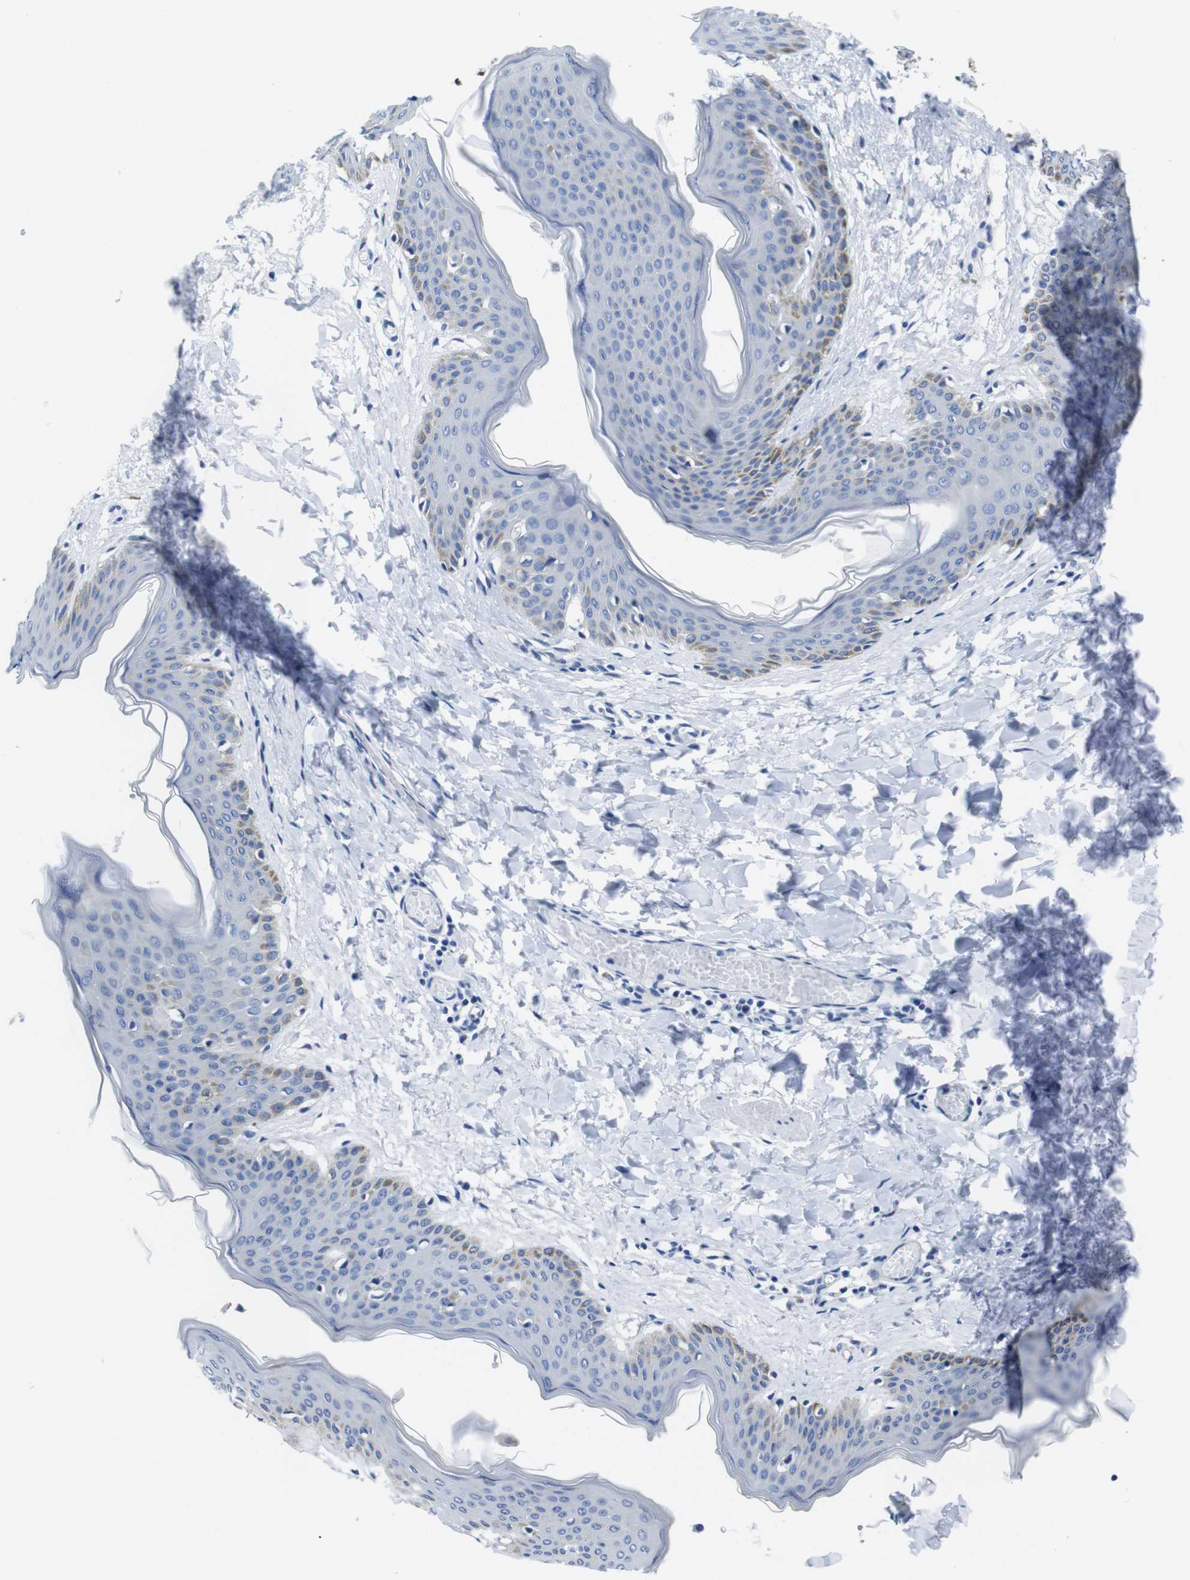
{"staining": {"intensity": "negative", "quantity": "none", "location": "none"}, "tissue": "skin", "cell_type": "Fibroblasts", "image_type": "normal", "snomed": [{"axis": "morphology", "description": "Normal tissue, NOS"}, {"axis": "topography", "description": "Skin"}], "caption": "A histopathology image of skin stained for a protein exhibits no brown staining in fibroblasts. Brightfield microscopy of IHC stained with DAB (3,3'-diaminobenzidine) (brown) and hematoxylin (blue), captured at high magnification.", "gene": "EIF4A1", "patient": {"sex": "female", "age": 17}}